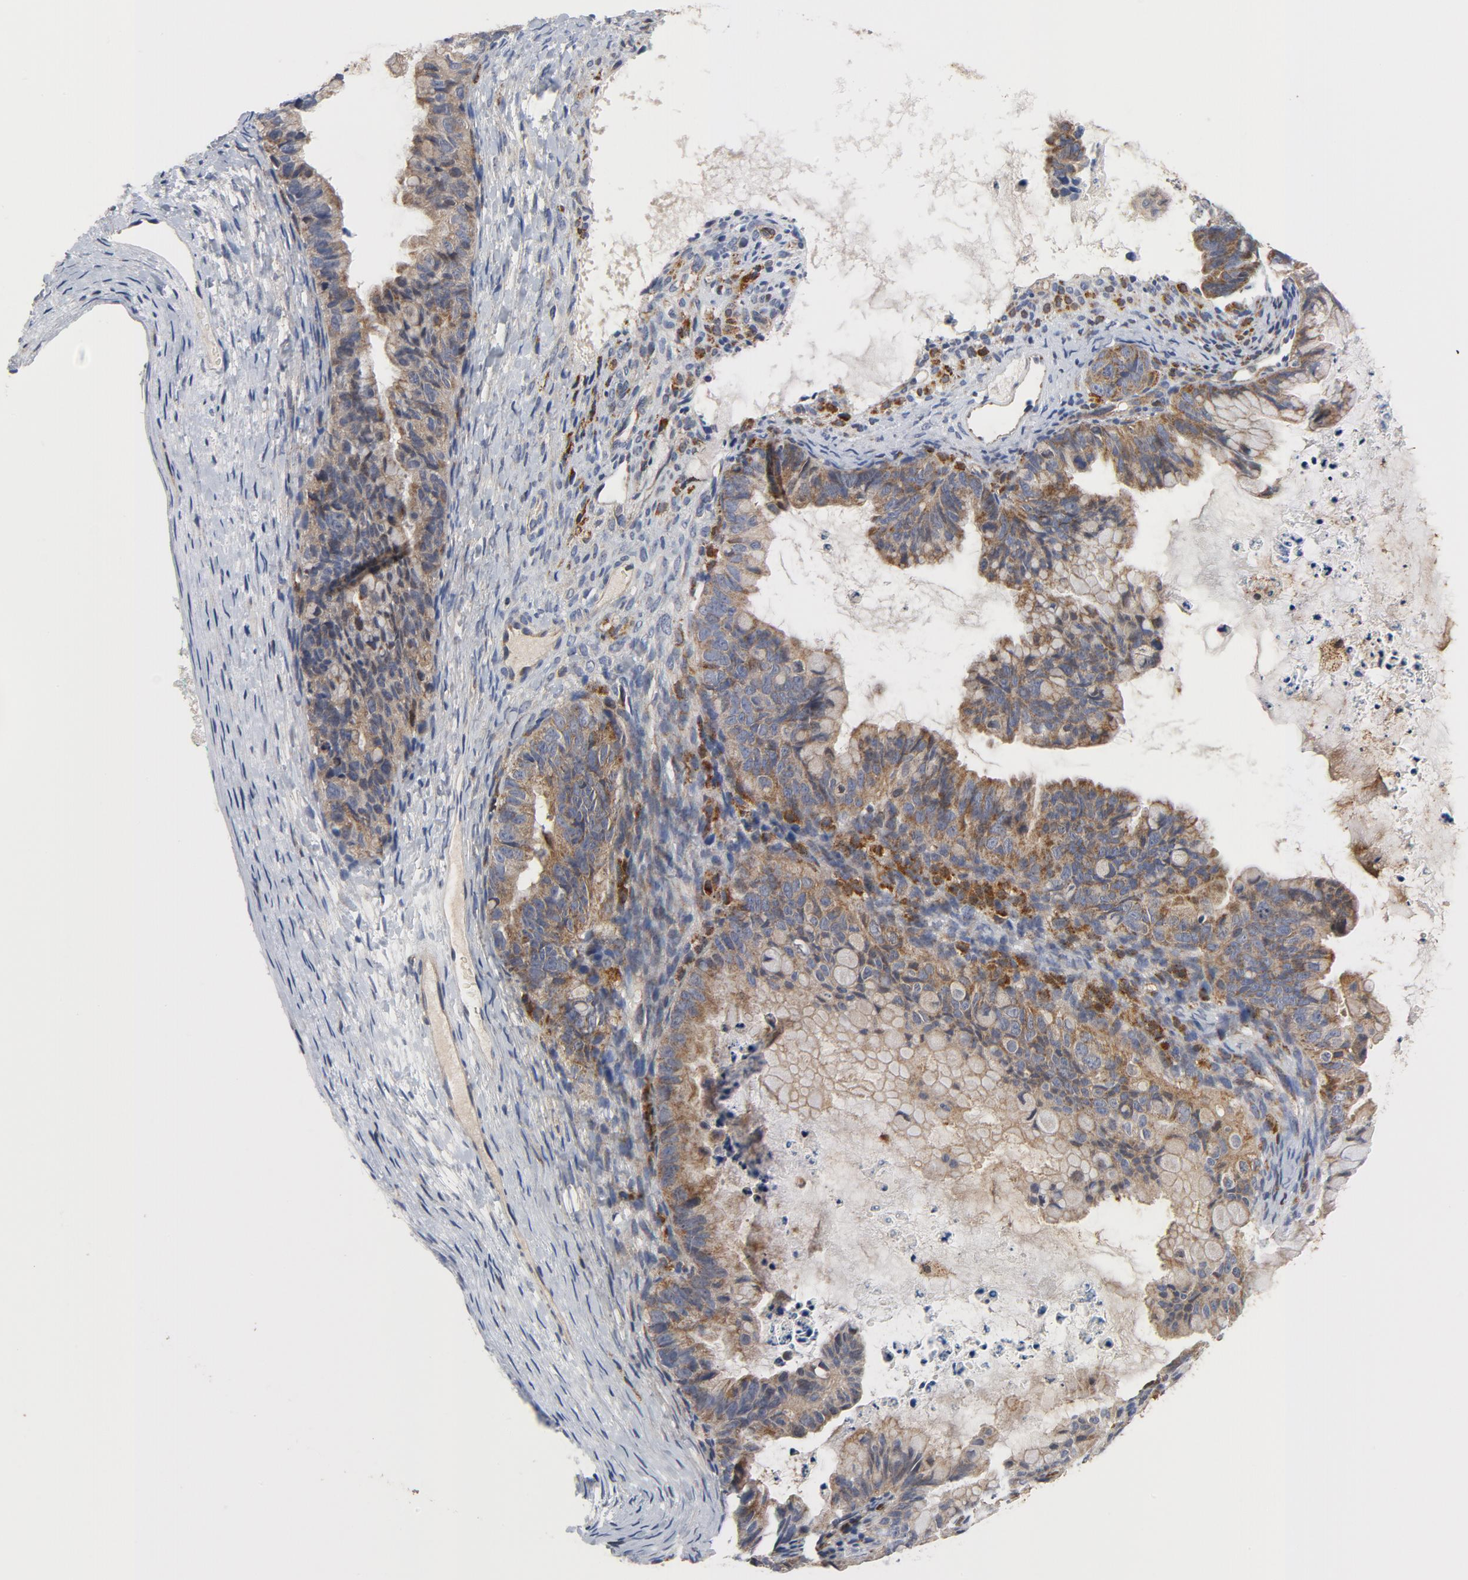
{"staining": {"intensity": "moderate", "quantity": ">75%", "location": "cytoplasmic/membranous"}, "tissue": "ovarian cancer", "cell_type": "Tumor cells", "image_type": "cancer", "snomed": [{"axis": "morphology", "description": "Cystadenocarcinoma, mucinous, NOS"}, {"axis": "topography", "description": "Ovary"}], "caption": "Brown immunohistochemical staining in human mucinous cystadenocarcinoma (ovarian) exhibits moderate cytoplasmic/membranous staining in about >75% of tumor cells.", "gene": "RAPGEF4", "patient": {"sex": "female", "age": 36}}